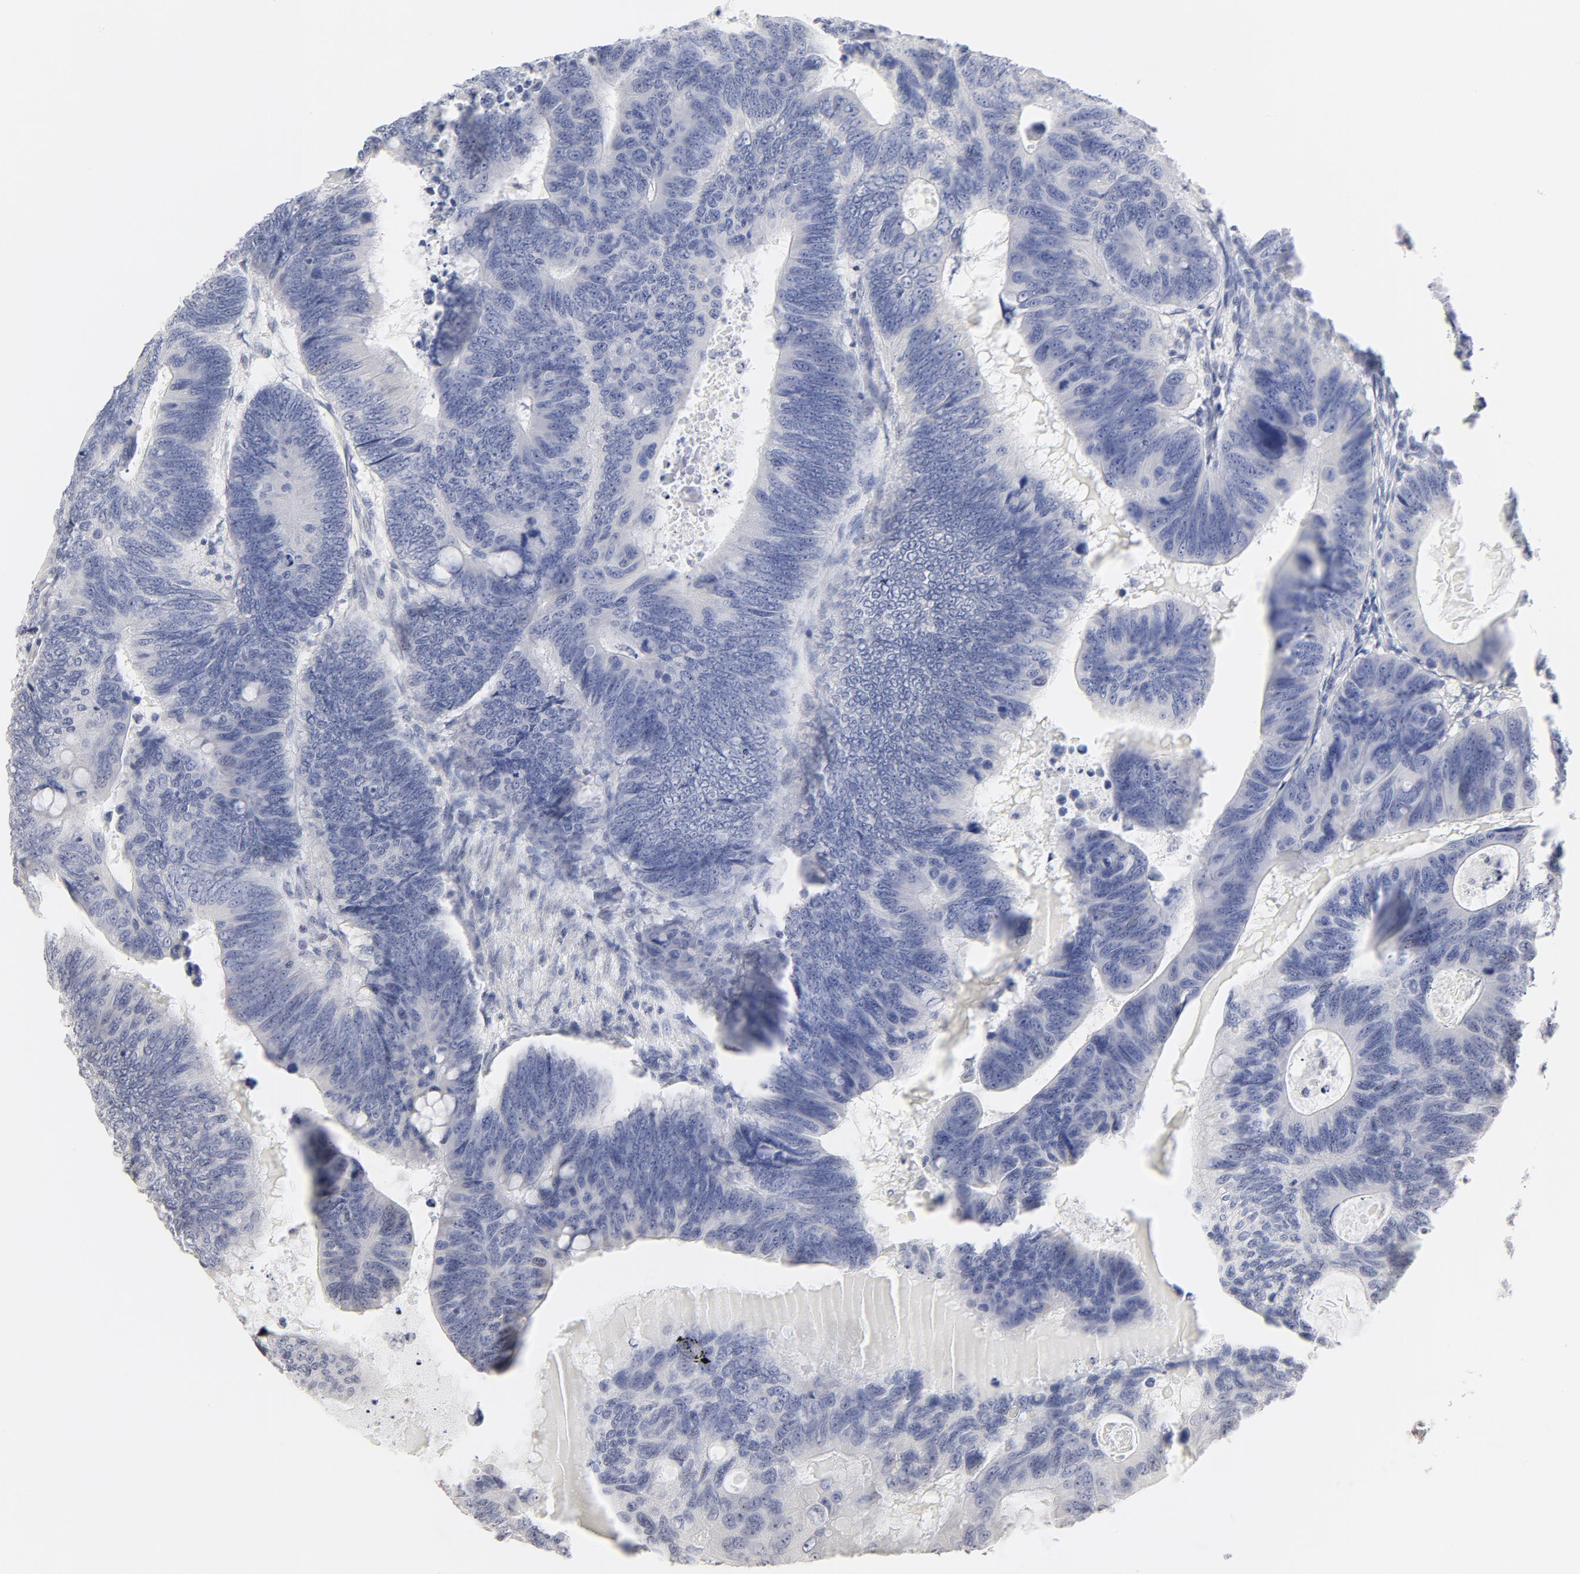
{"staining": {"intensity": "negative", "quantity": "none", "location": "none"}, "tissue": "colorectal cancer", "cell_type": "Tumor cells", "image_type": "cancer", "snomed": [{"axis": "morphology", "description": "Adenocarcinoma, NOS"}, {"axis": "topography", "description": "Colon"}], "caption": "The IHC histopathology image has no significant positivity in tumor cells of colorectal cancer (adenocarcinoma) tissue. (IHC, brightfield microscopy, high magnification).", "gene": "NFIL3", "patient": {"sex": "female", "age": 55}}